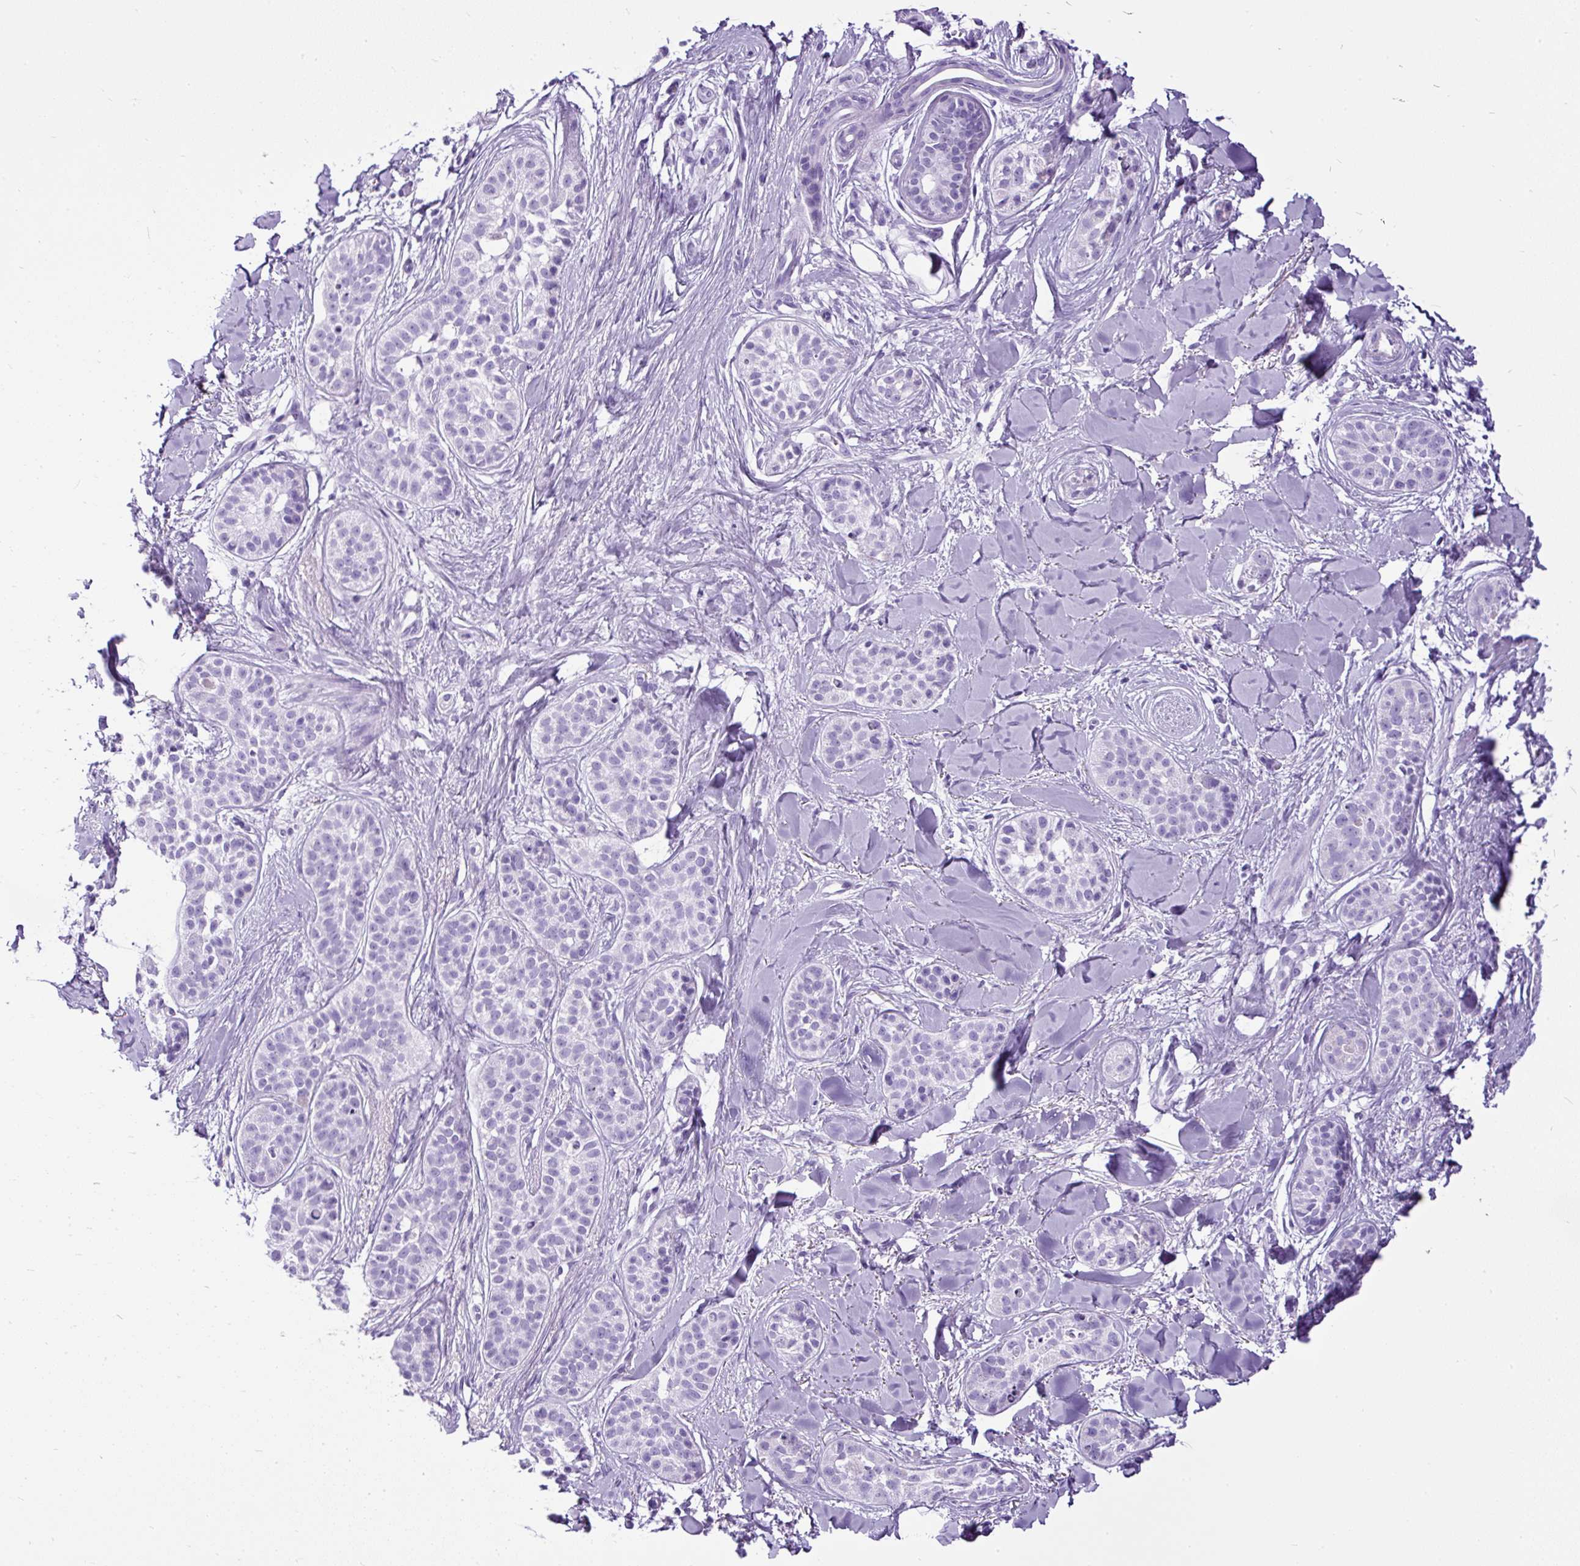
{"staining": {"intensity": "negative", "quantity": "none", "location": "none"}, "tissue": "skin cancer", "cell_type": "Tumor cells", "image_type": "cancer", "snomed": [{"axis": "morphology", "description": "Basal cell carcinoma"}, {"axis": "topography", "description": "Skin"}], "caption": "DAB (3,3'-diaminobenzidine) immunohistochemical staining of human skin cancer demonstrates no significant staining in tumor cells.", "gene": "CEL", "patient": {"sex": "male", "age": 52}}